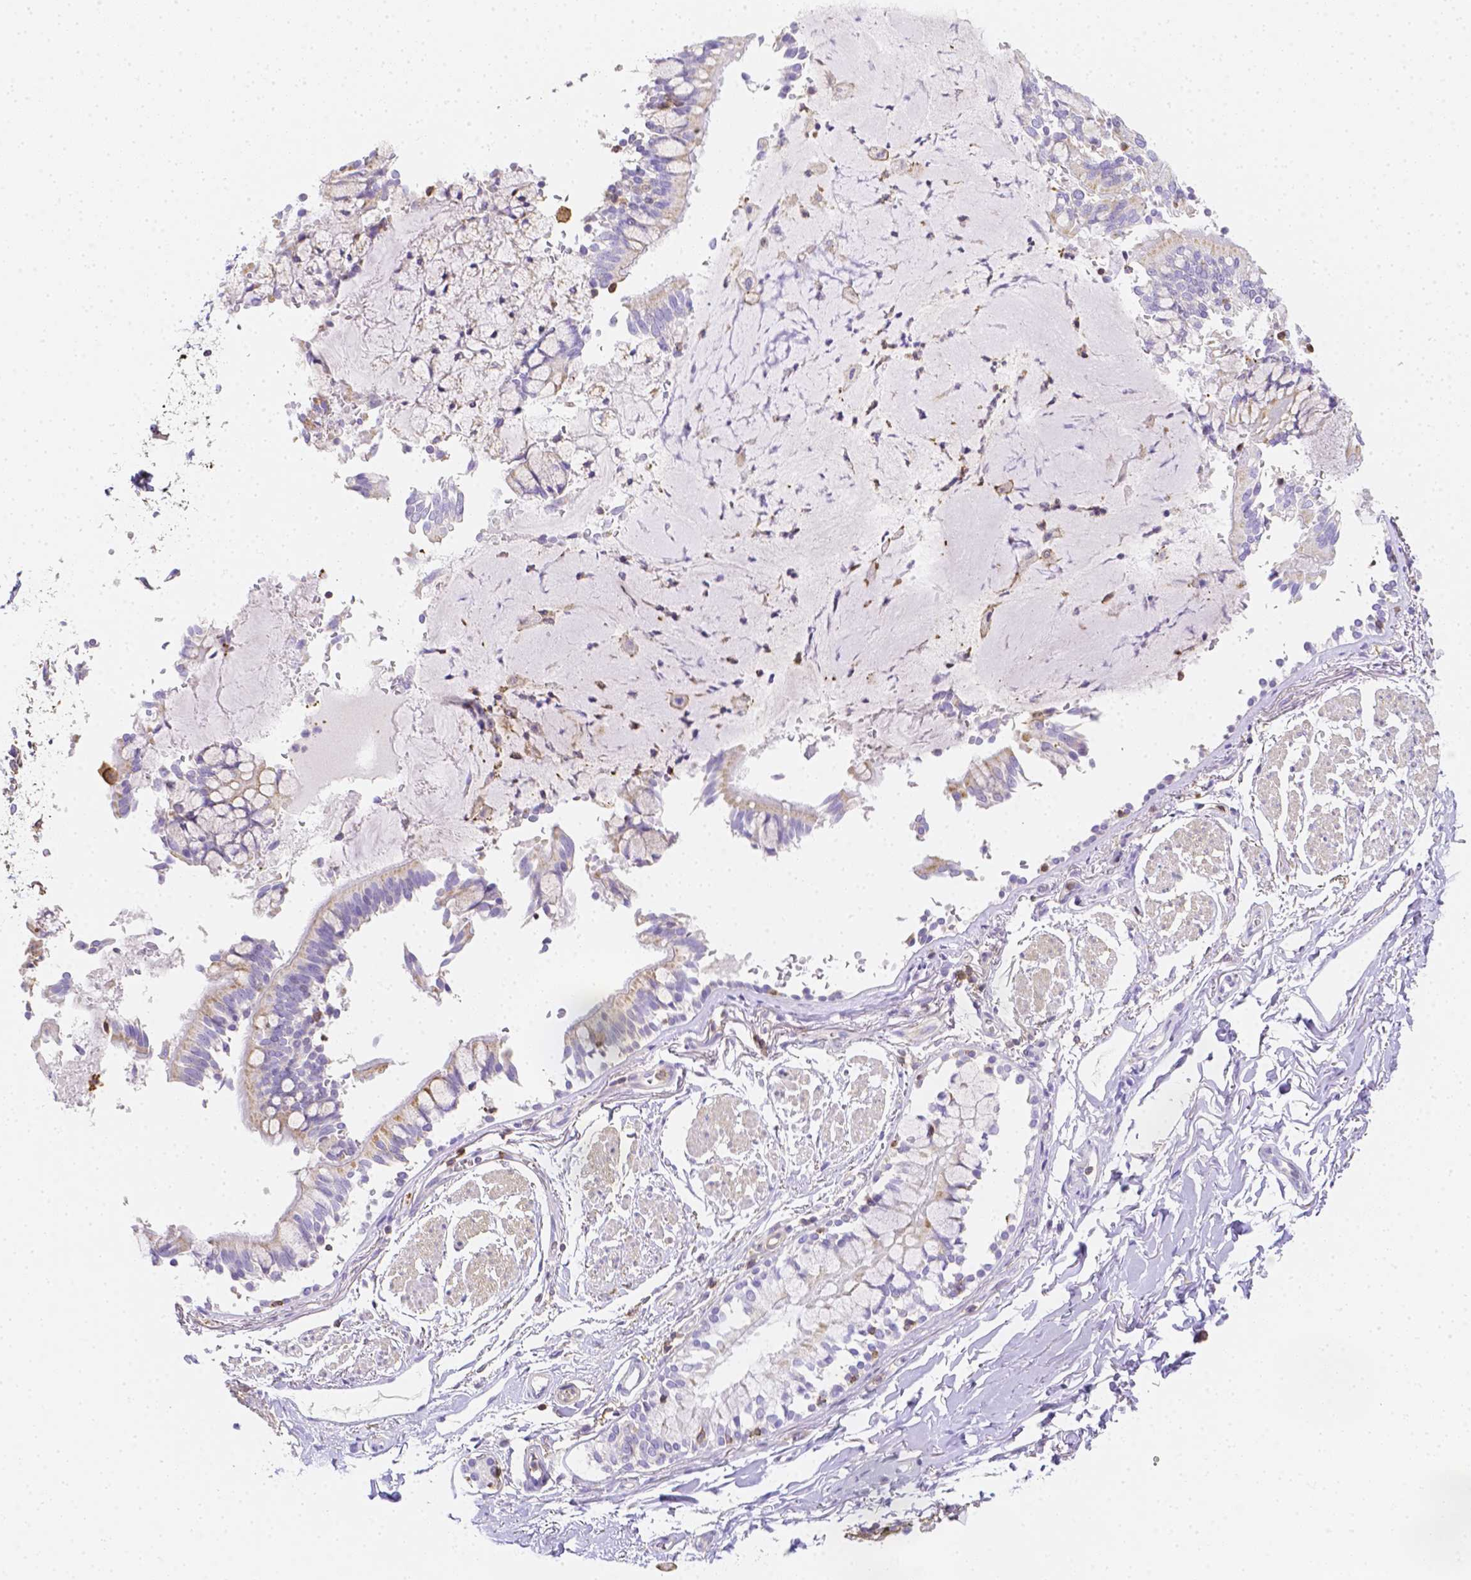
{"staining": {"intensity": "moderate", "quantity": "25%-75%", "location": "cytoplasmic/membranous"}, "tissue": "bronchus", "cell_type": "Respiratory epithelial cells", "image_type": "normal", "snomed": [{"axis": "morphology", "description": "Normal tissue, NOS"}, {"axis": "topography", "description": "Bronchus"}], "caption": "Immunohistochemistry (IHC) micrograph of benign human bronchus stained for a protein (brown), which demonstrates medium levels of moderate cytoplasmic/membranous staining in about 25%-75% of respiratory epithelial cells.", "gene": "ASAH2B", "patient": {"sex": "male", "age": 70}}